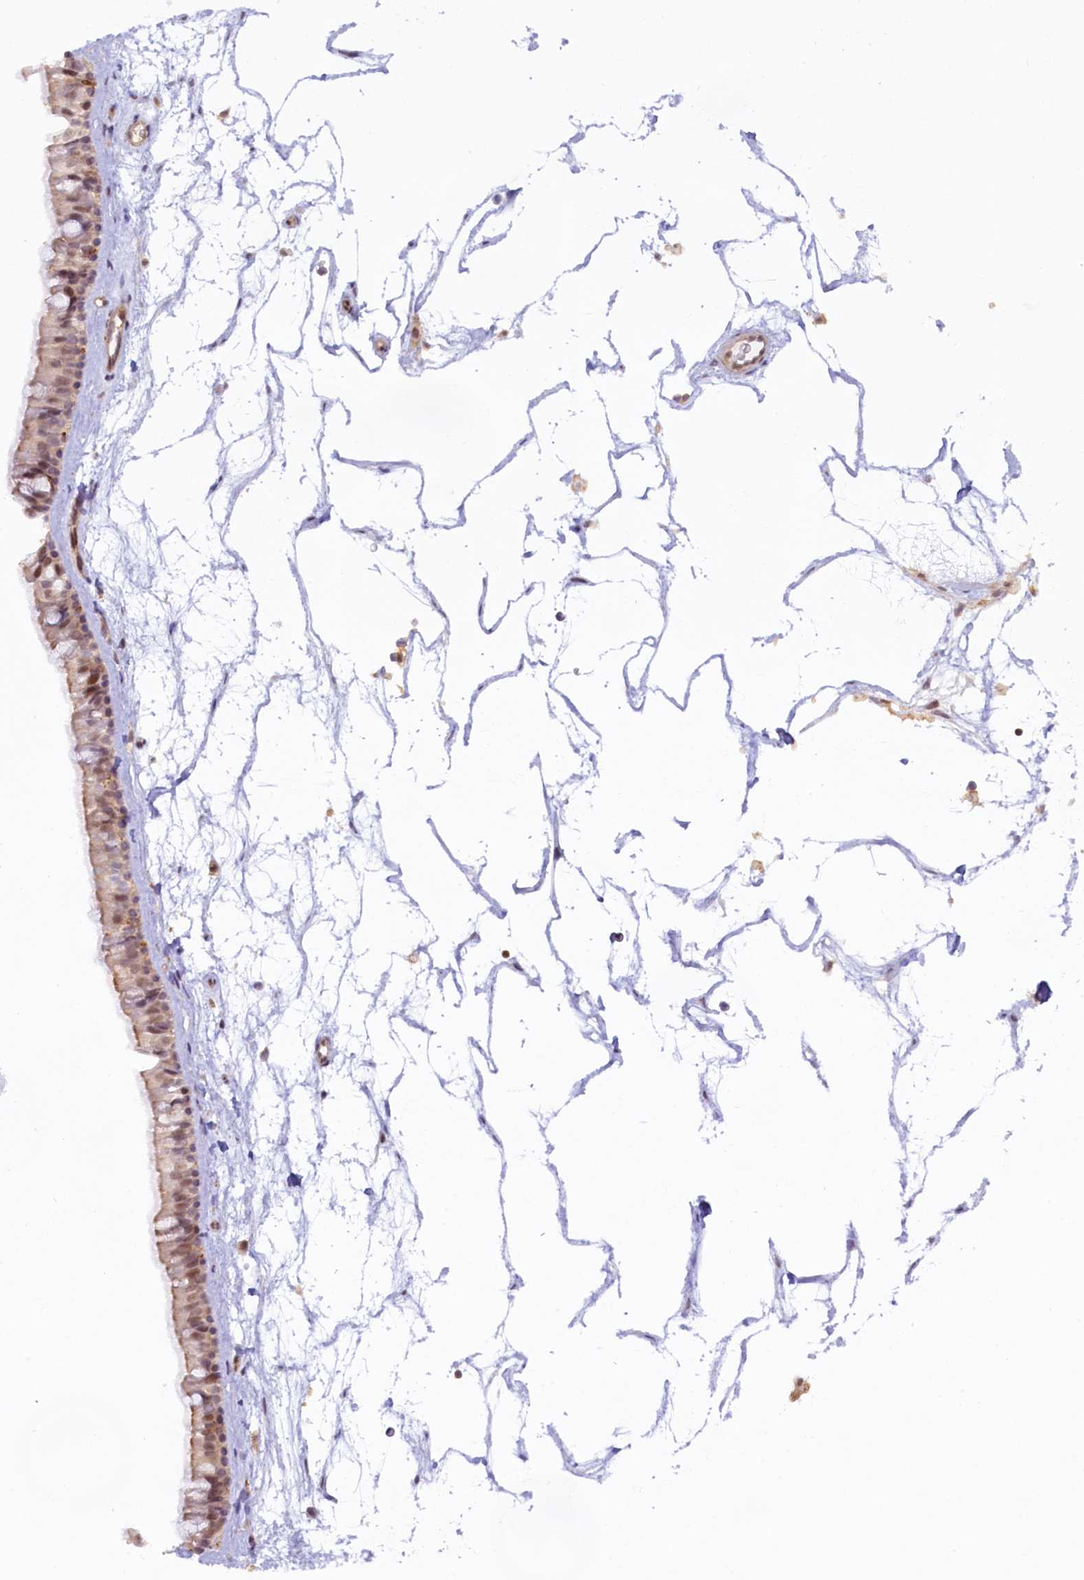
{"staining": {"intensity": "weak", "quantity": ">75%", "location": "cytoplasmic/membranous,nuclear"}, "tissue": "nasopharynx", "cell_type": "Respiratory epithelial cells", "image_type": "normal", "snomed": [{"axis": "morphology", "description": "Normal tissue, NOS"}, {"axis": "topography", "description": "Nasopharynx"}], "caption": "About >75% of respiratory epithelial cells in normal nasopharynx demonstrate weak cytoplasmic/membranous,nuclear protein expression as visualized by brown immunohistochemical staining.", "gene": "FCHO1", "patient": {"sex": "male", "age": 64}}